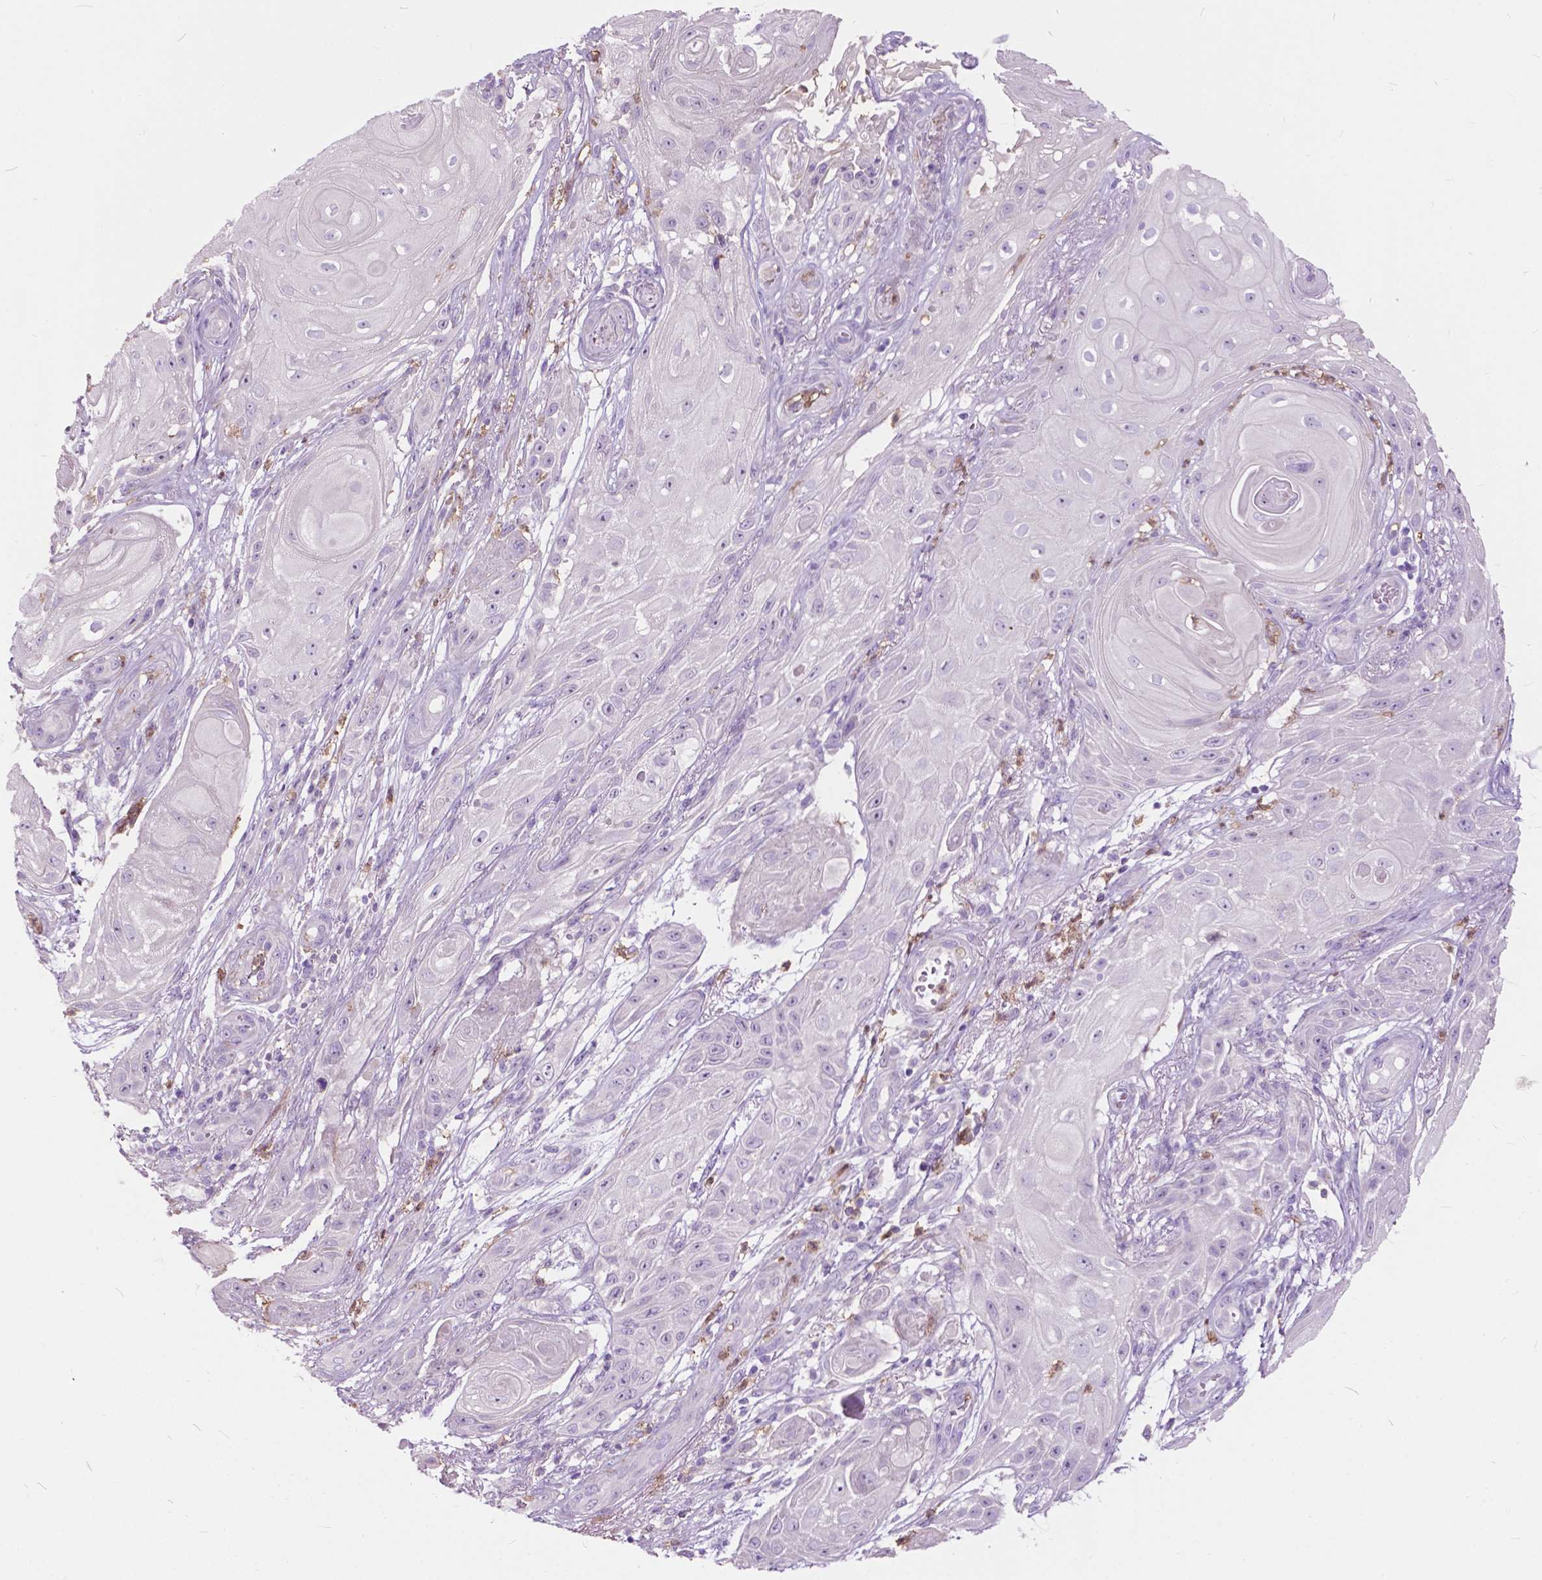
{"staining": {"intensity": "negative", "quantity": "none", "location": "none"}, "tissue": "skin cancer", "cell_type": "Tumor cells", "image_type": "cancer", "snomed": [{"axis": "morphology", "description": "Squamous cell carcinoma, NOS"}, {"axis": "topography", "description": "Skin"}], "caption": "Skin cancer (squamous cell carcinoma) was stained to show a protein in brown. There is no significant expression in tumor cells. (Brightfield microscopy of DAB (3,3'-diaminobenzidine) immunohistochemistry (IHC) at high magnification).", "gene": "PRR35", "patient": {"sex": "male", "age": 62}}